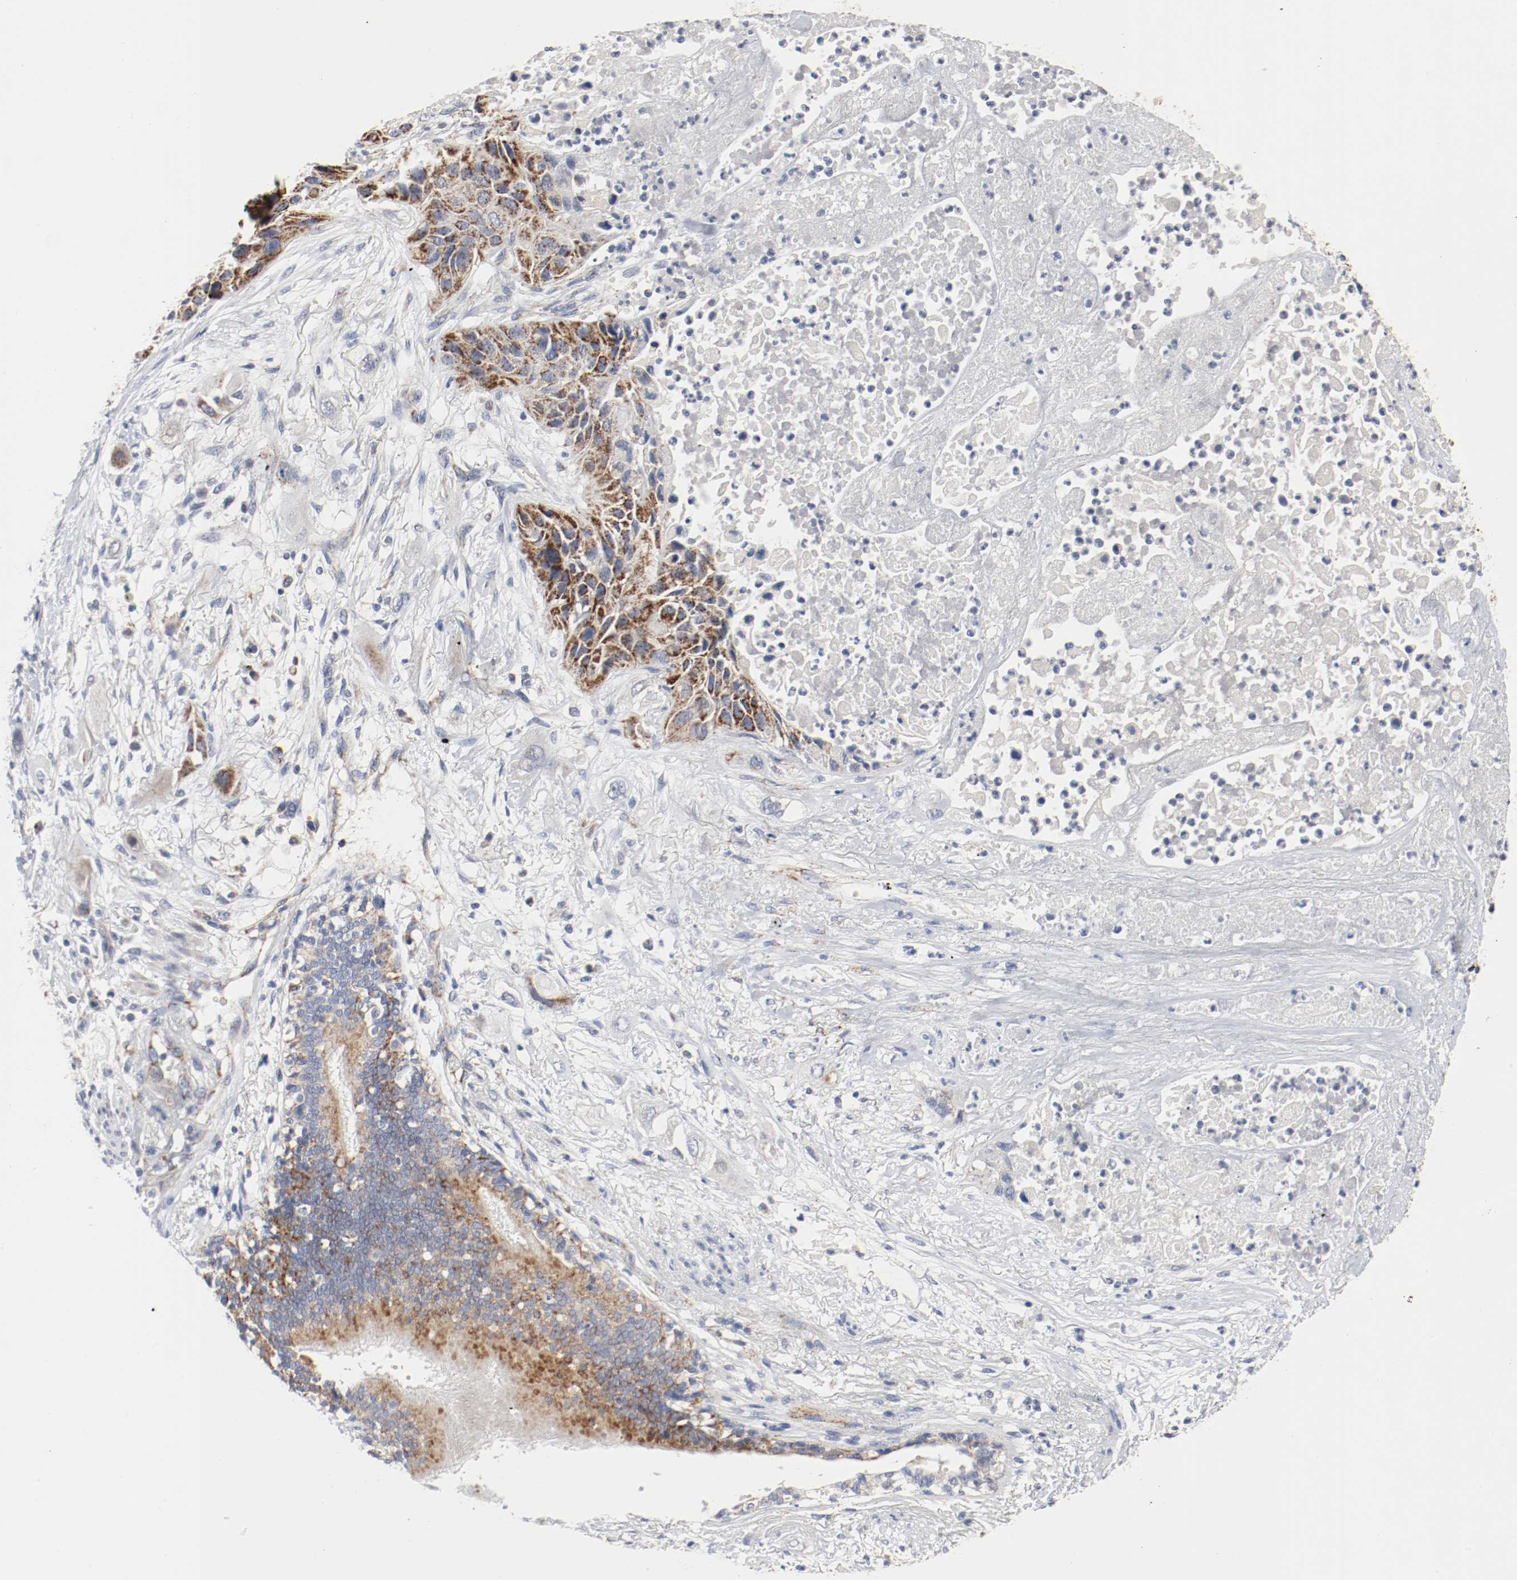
{"staining": {"intensity": "strong", "quantity": ">75%", "location": "cytoplasmic/membranous"}, "tissue": "lung cancer", "cell_type": "Tumor cells", "image_type": "cancer", "snomed": [{"axis": "morphology", "description": "Squamous cell carcinoma, NOS"}, {"axis": "topography", "description": "Lung"}], "caption": "Immunohistochemical staining of lung squamous cell carcinoma shows high levels of strong cytoplasmic/membranous protein expression in approximately >75% of tumor cells. (Brightfield microscopy of DAB IHC at high magnification).", "gene": "AFG3L2", "patient": {"sex": "female", "age": 76}}